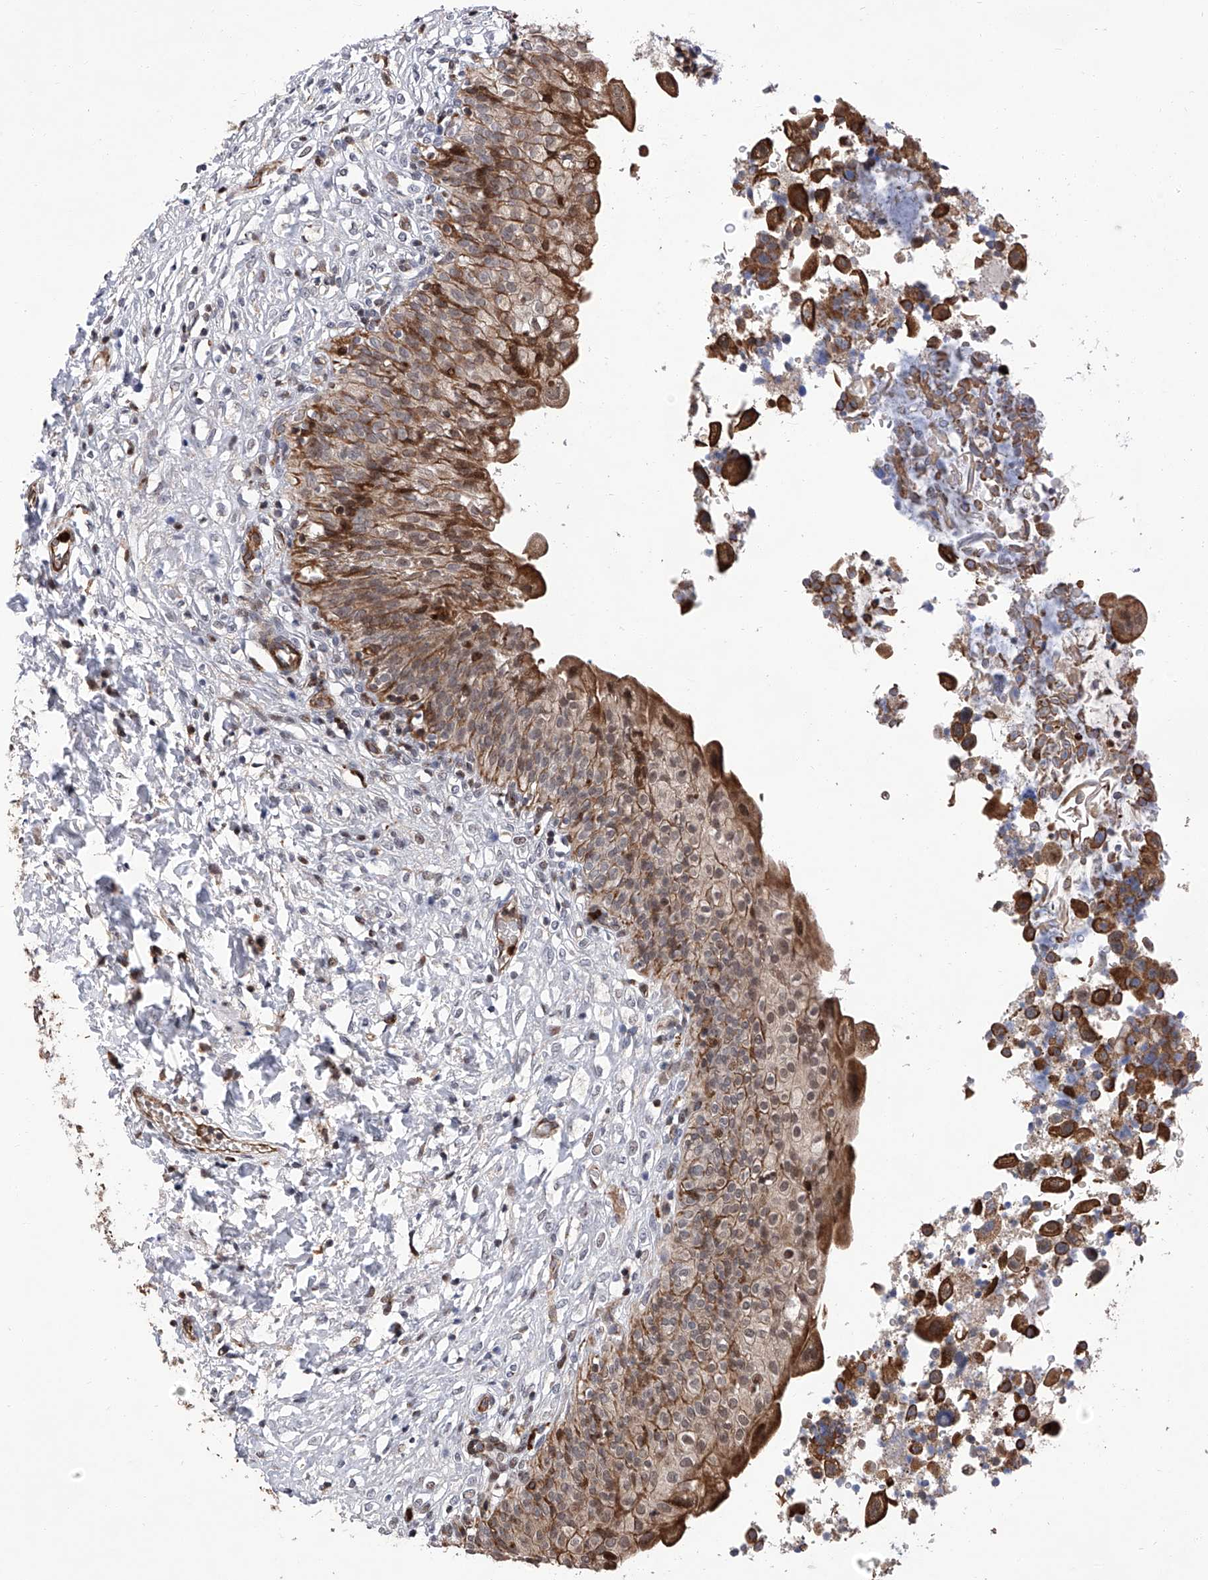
{"staining": {"intensity": "moderate", "quantity": ">75%", "location": "cytoplasmic/membranous,nuclear"}, "tissue": "urinary bladder", "cell_type": "Urothelial cells", "image_type": "normal", "snomed": [{"axis": "morphology", "description": "Normal tissue, NOS"}, {"axis": "topography", "description": "Urinary bladder"}], "caption": "Protein expression analysis of unremarkable human urinary bladder reveals moderate cytoplasmic/membranous,nuclear positivity in approximately >75% of urothelial cells. (IHC, brightfield microscopy, high magnification).", "gene": "FARP2", "patient": {"sex": "male", "age": 55}}